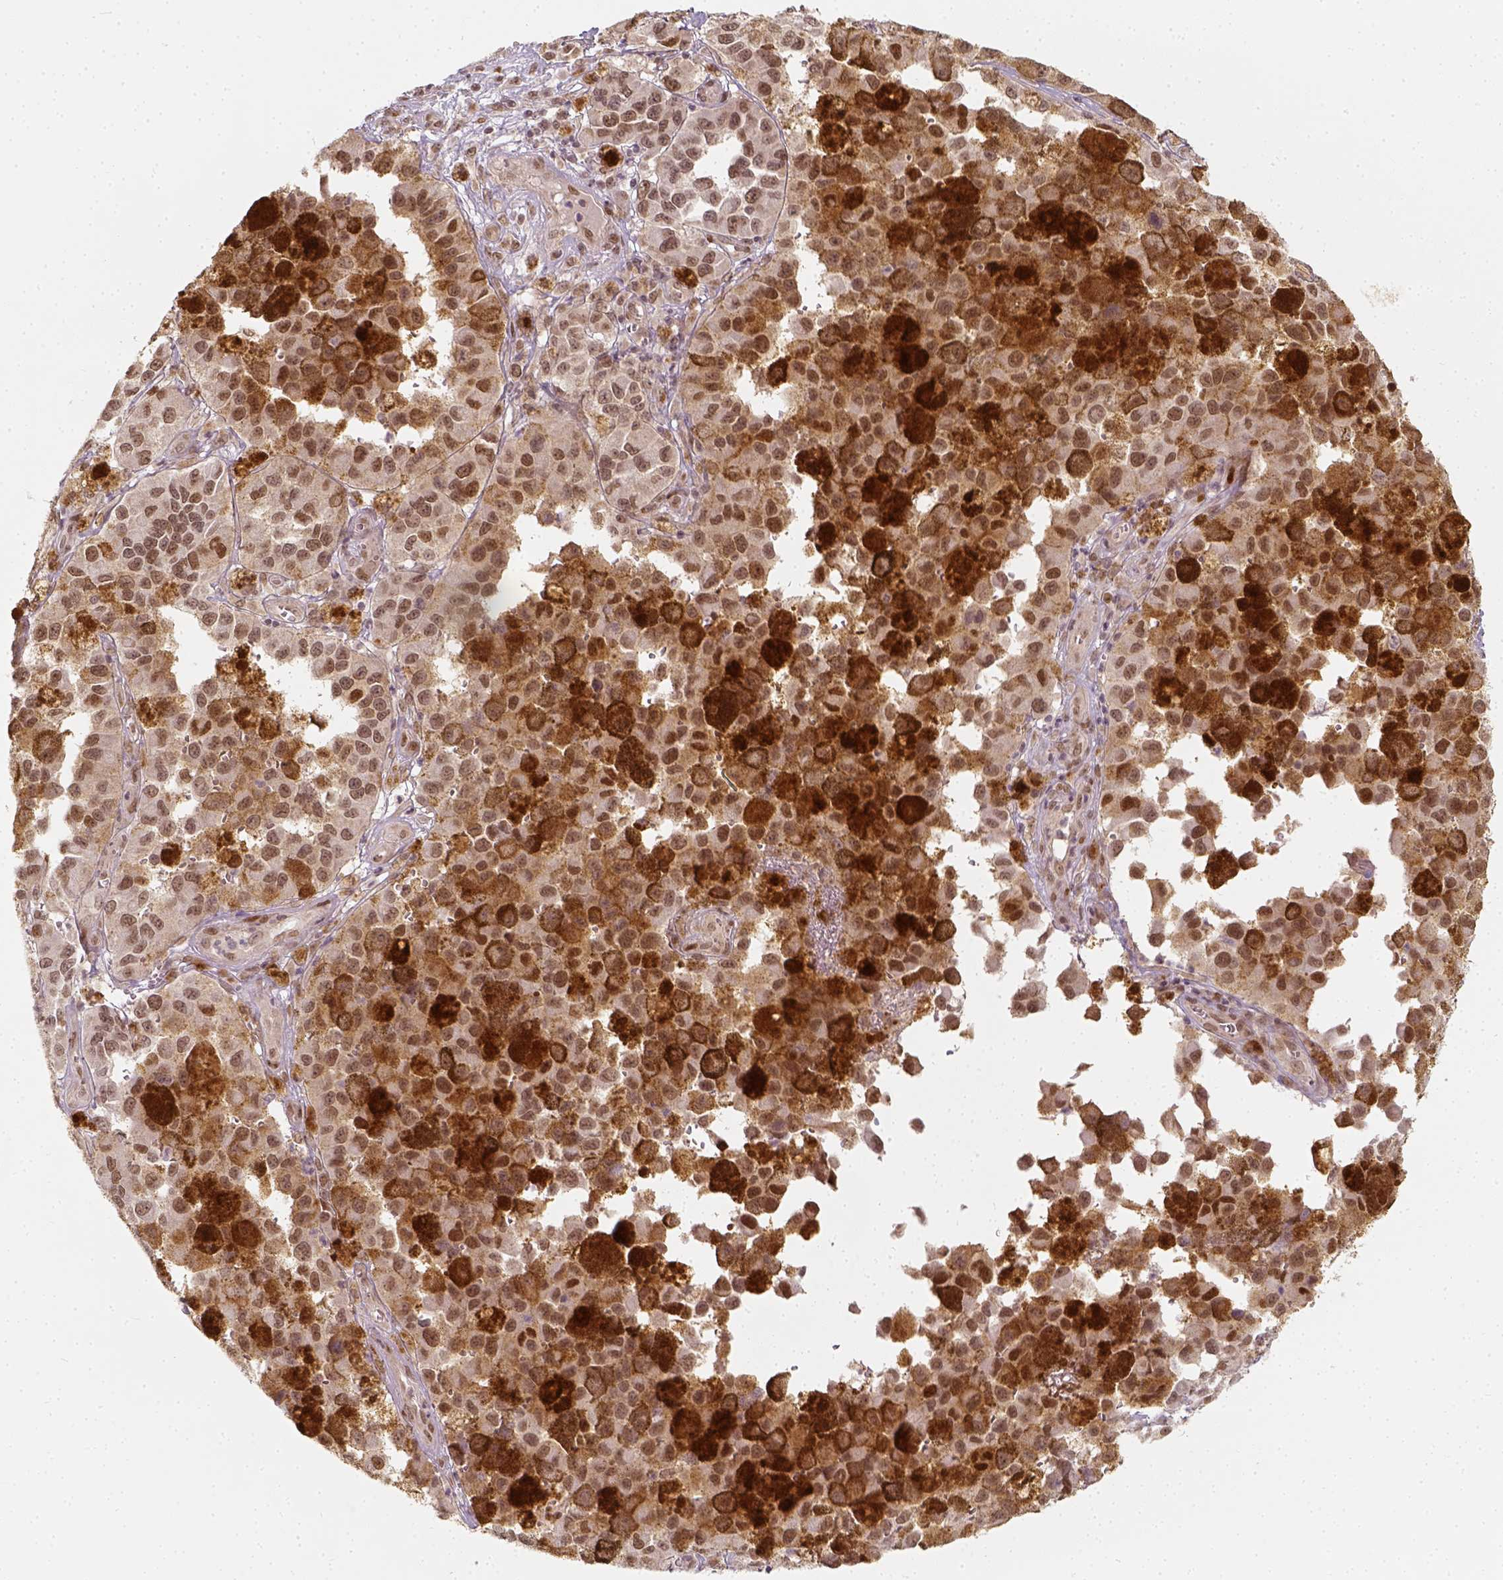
{"staining": {"intensity": "moderate", "quantity": ">75%", "location": "nuclear"}, "tissue": "melanoma", "cell_type": "Tumor cells", "image_type": "cancer", "snomed": [{"axis": "morphology", "description": "Malignant melanoma, NOS"}, {"axis": "topography", "description": "Skin"}], "caption": "Melanoma stained with a protein marker exhibits moderate staining in tumor cells.", "gene": "ZMAT3", "patient": {"sex": "female", "age": 58}}